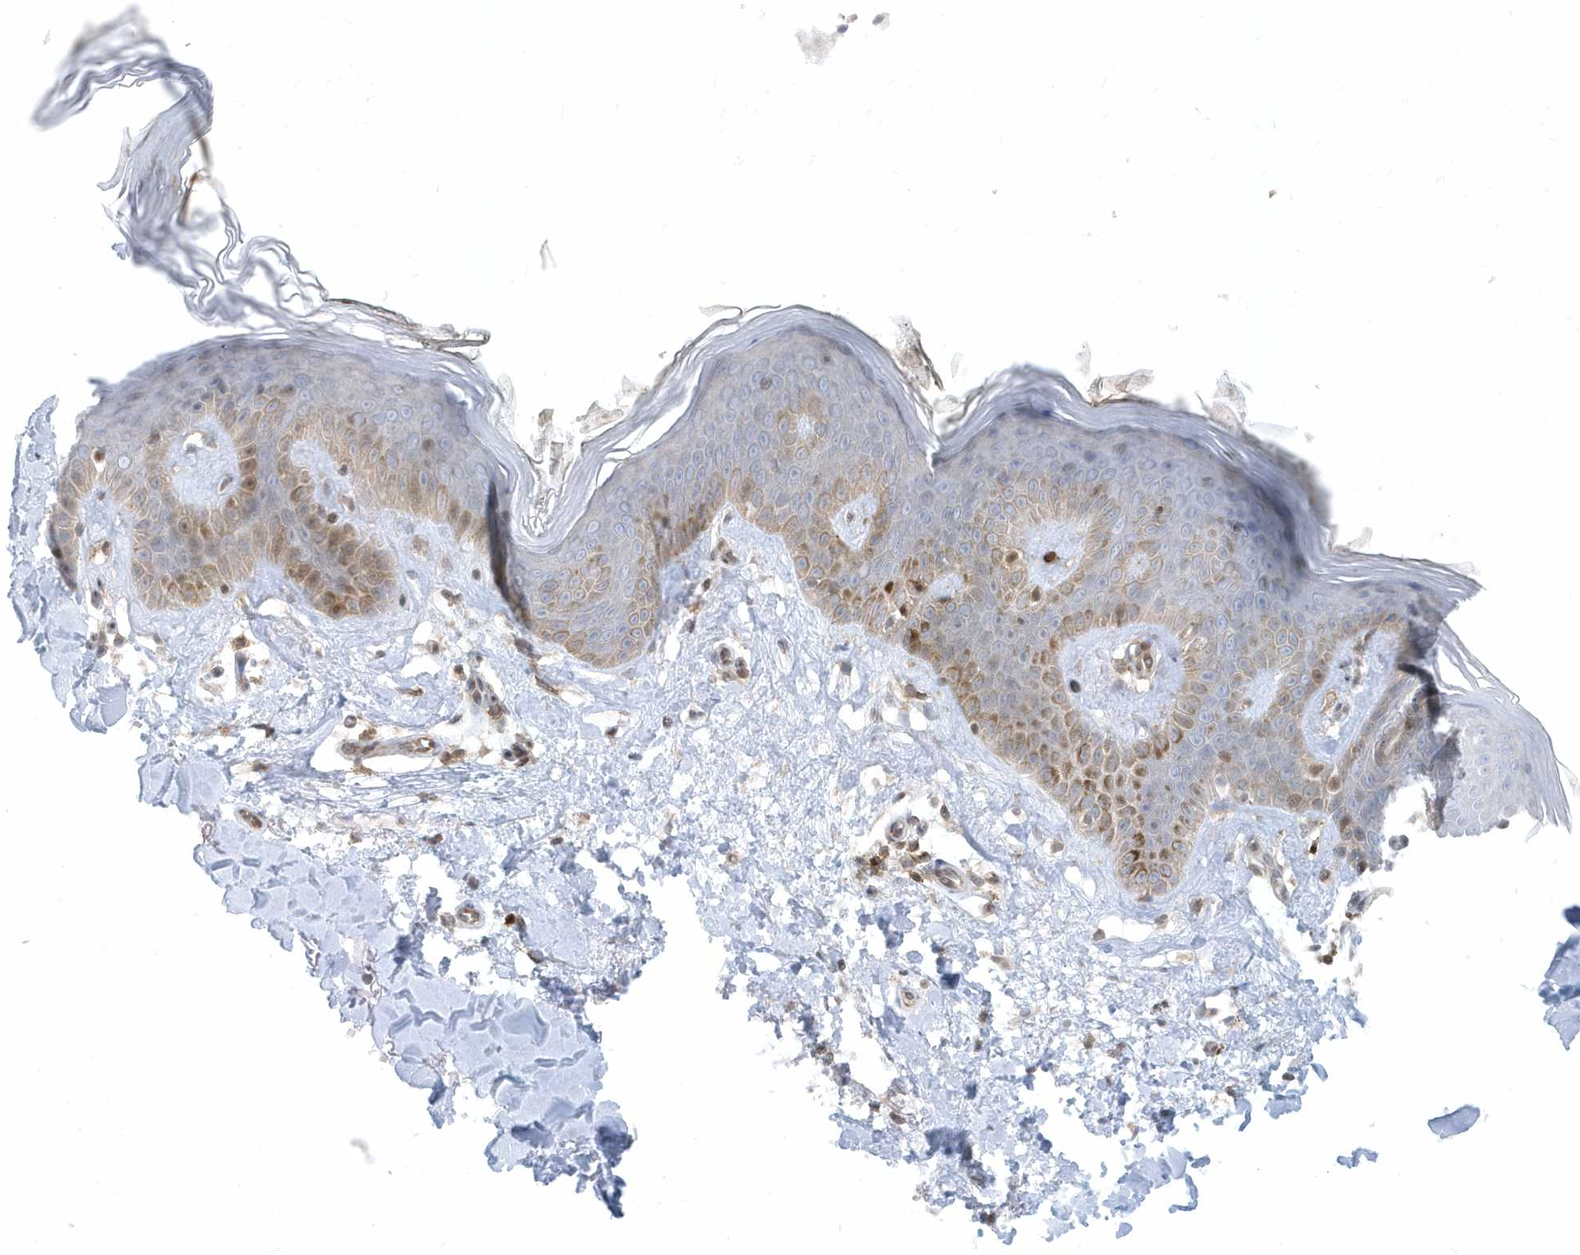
{"staining": {"intensity": "moderate", "quantity": ">75%", "location": "cytoplasmic/membranous"}, "tissue": "skin", "cell_type": "Fibroblasts", "image_type": "normal", "snomed": [{"axis": "morphology", "description": "Normal tissue, NOS"}, {"axis": "topography", "description": "Skin"}], "caption": "This is an image of immunohistochemistry staining of normal skin, which shows moderate staining in the cytoplasmic/membranous of fibroblasts.", "gene": "CACNB2", "patient": {"sex": "female", "age": 64}}